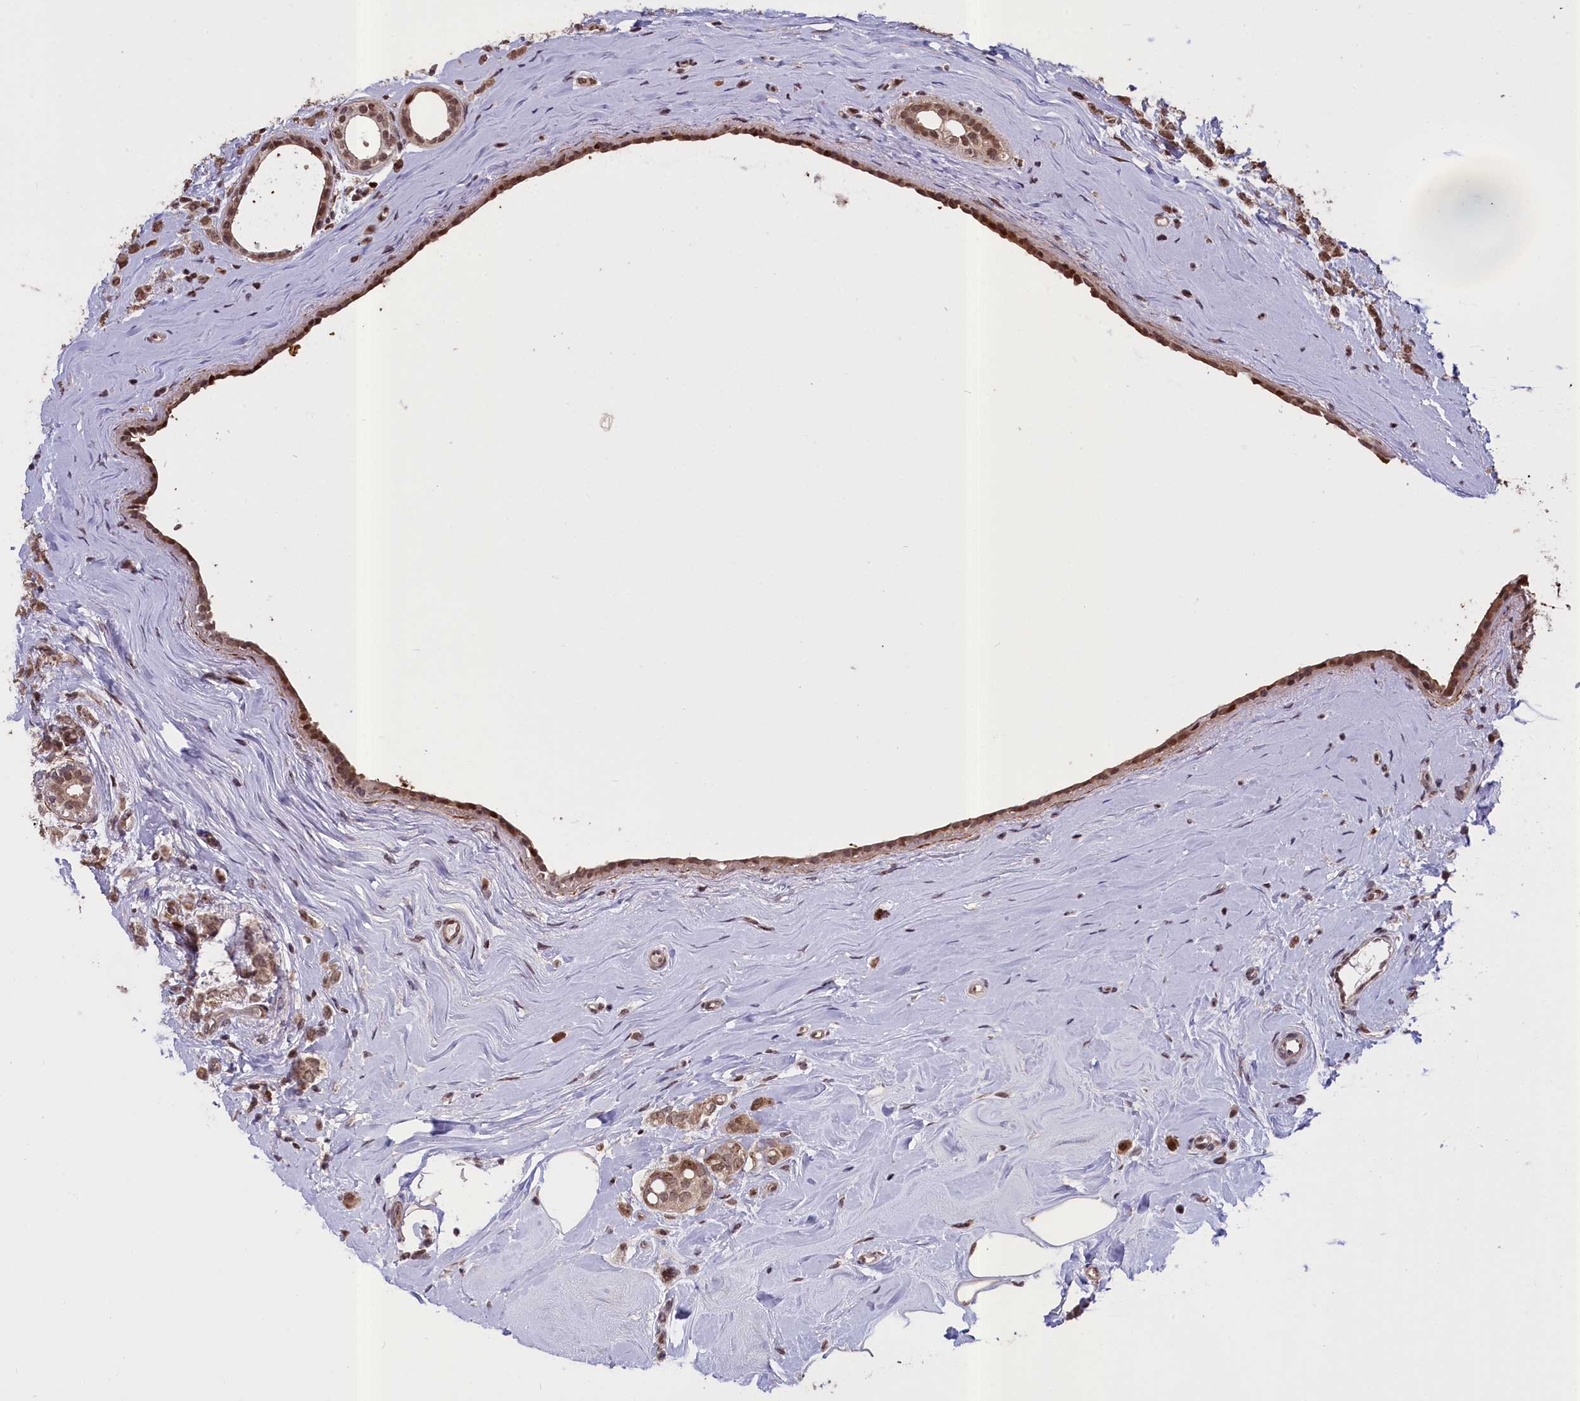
{"staining": {"intensity": "moderate", "quantity": ">75%", "location": "cytoplasmic/membranous,nuclear"}, "tissue": "breast cancer", "cell_type": "Tumor cells", "image_type": "cancer", "snomed": [{"axis": "morphology", "description": "Lobular carcinoma"}, {"axis": "topography", "description": "Breast"}], "caption": "Protein expression analysis of human breast lobular carcinoma reveals moderate cytoplasmic/membranous and nuclear positivity in about >75% of tumor cells.", "gene": "RELB", "patient": {"sex": "female", "age": 47}}